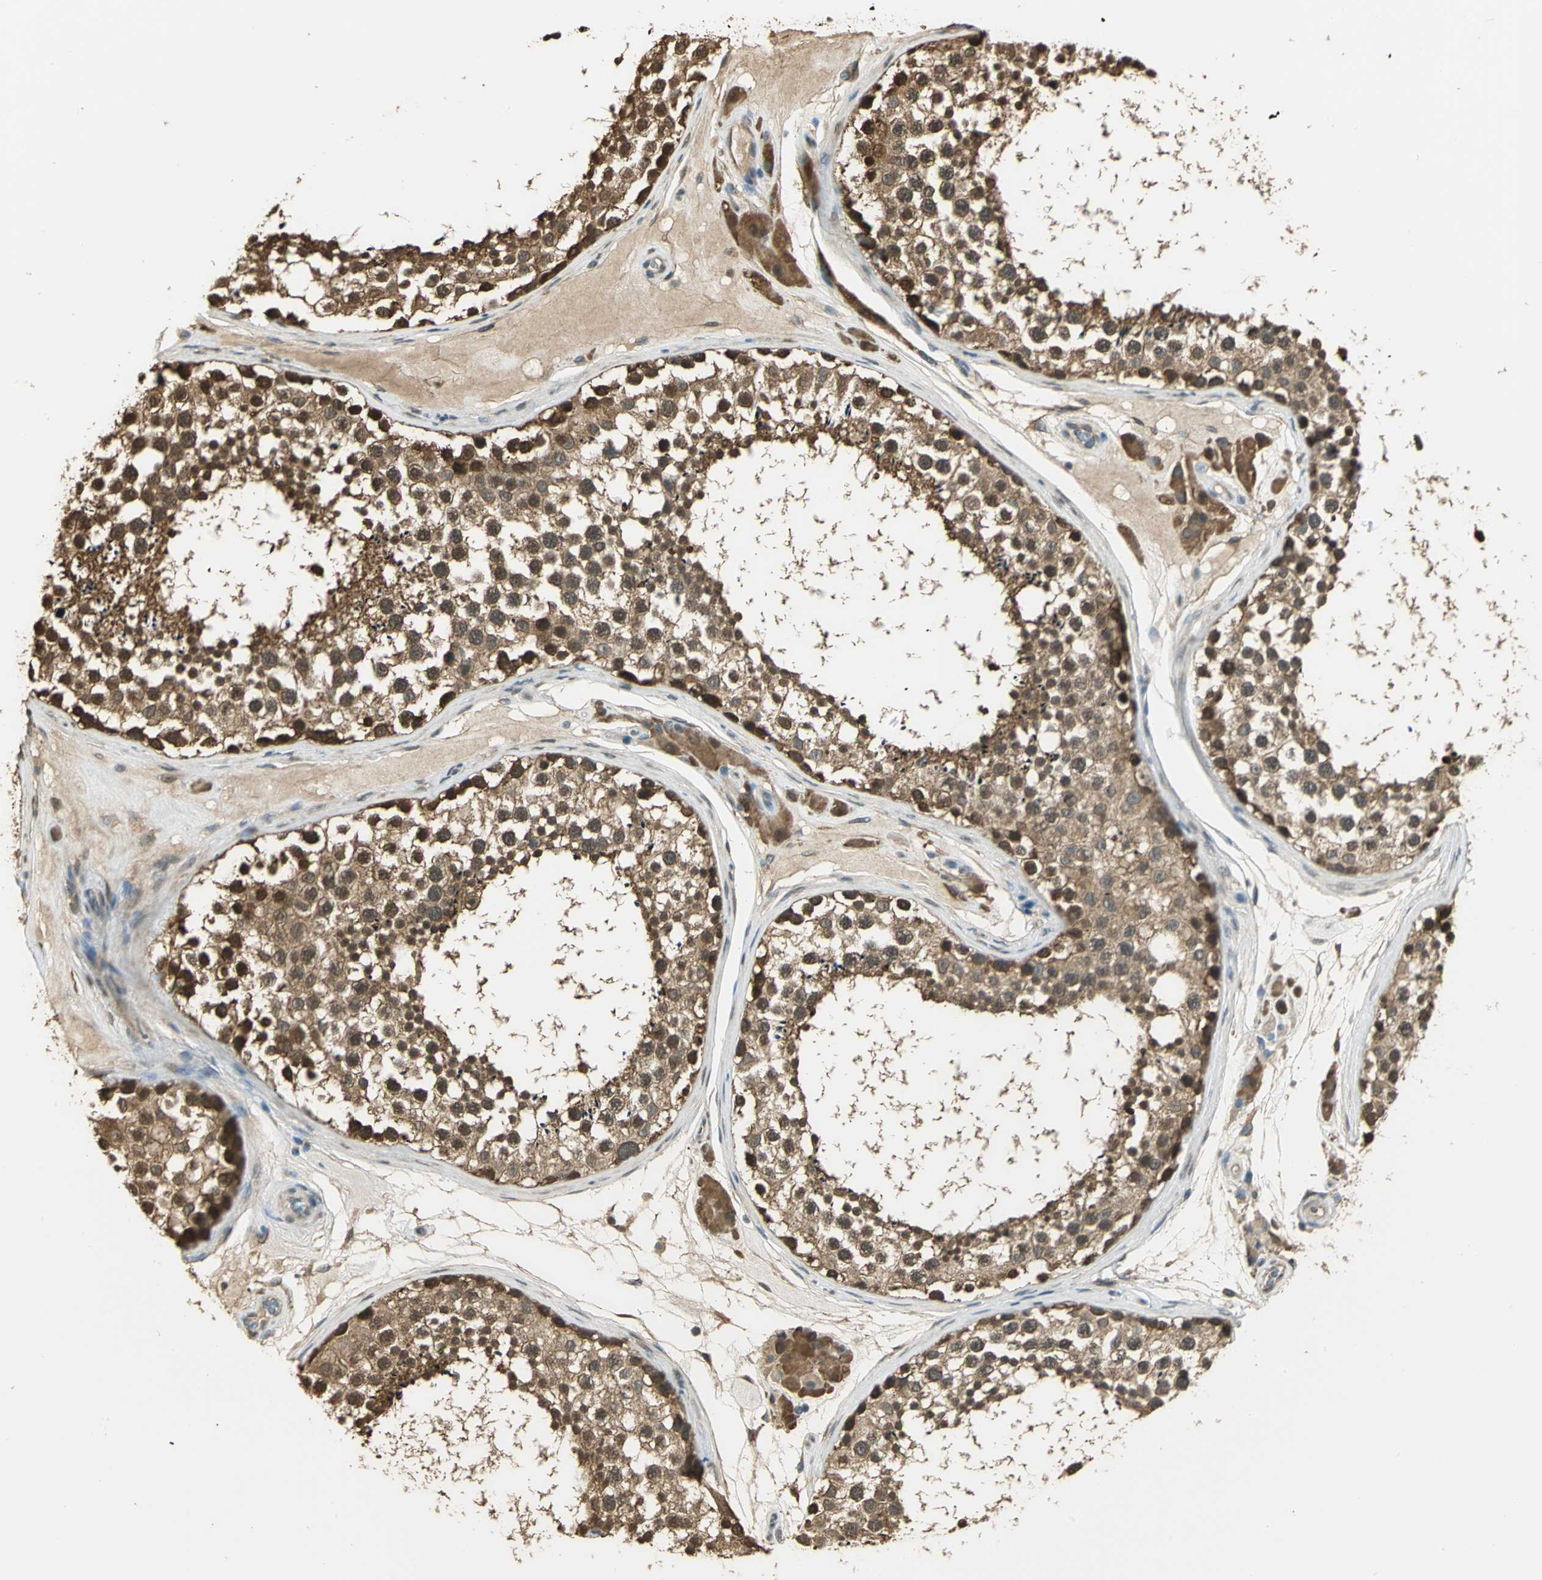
{"staining": {"intensity": "moderate", "quantity": ">75%", "location": "cytoplasmic/membranous,nuclear"}, "tissue": "testis", "cell_type": "Cells in seminiferous ducts", "image_type": "normal", "snomed": [{"axis": "morphology", "description": "Normal tissue, NOS"}, {"axis": "topography", "description": "Testis"}], "caption": "Testis stained with DAB immunohistochemistry displays medium levels of moderate cytoplasmic/membranous,nuclear positivity in approximately >75% of cells in seminiferous ducts.", "gene": "PARK7", "patient": {"sex": "male", "age": 46}}